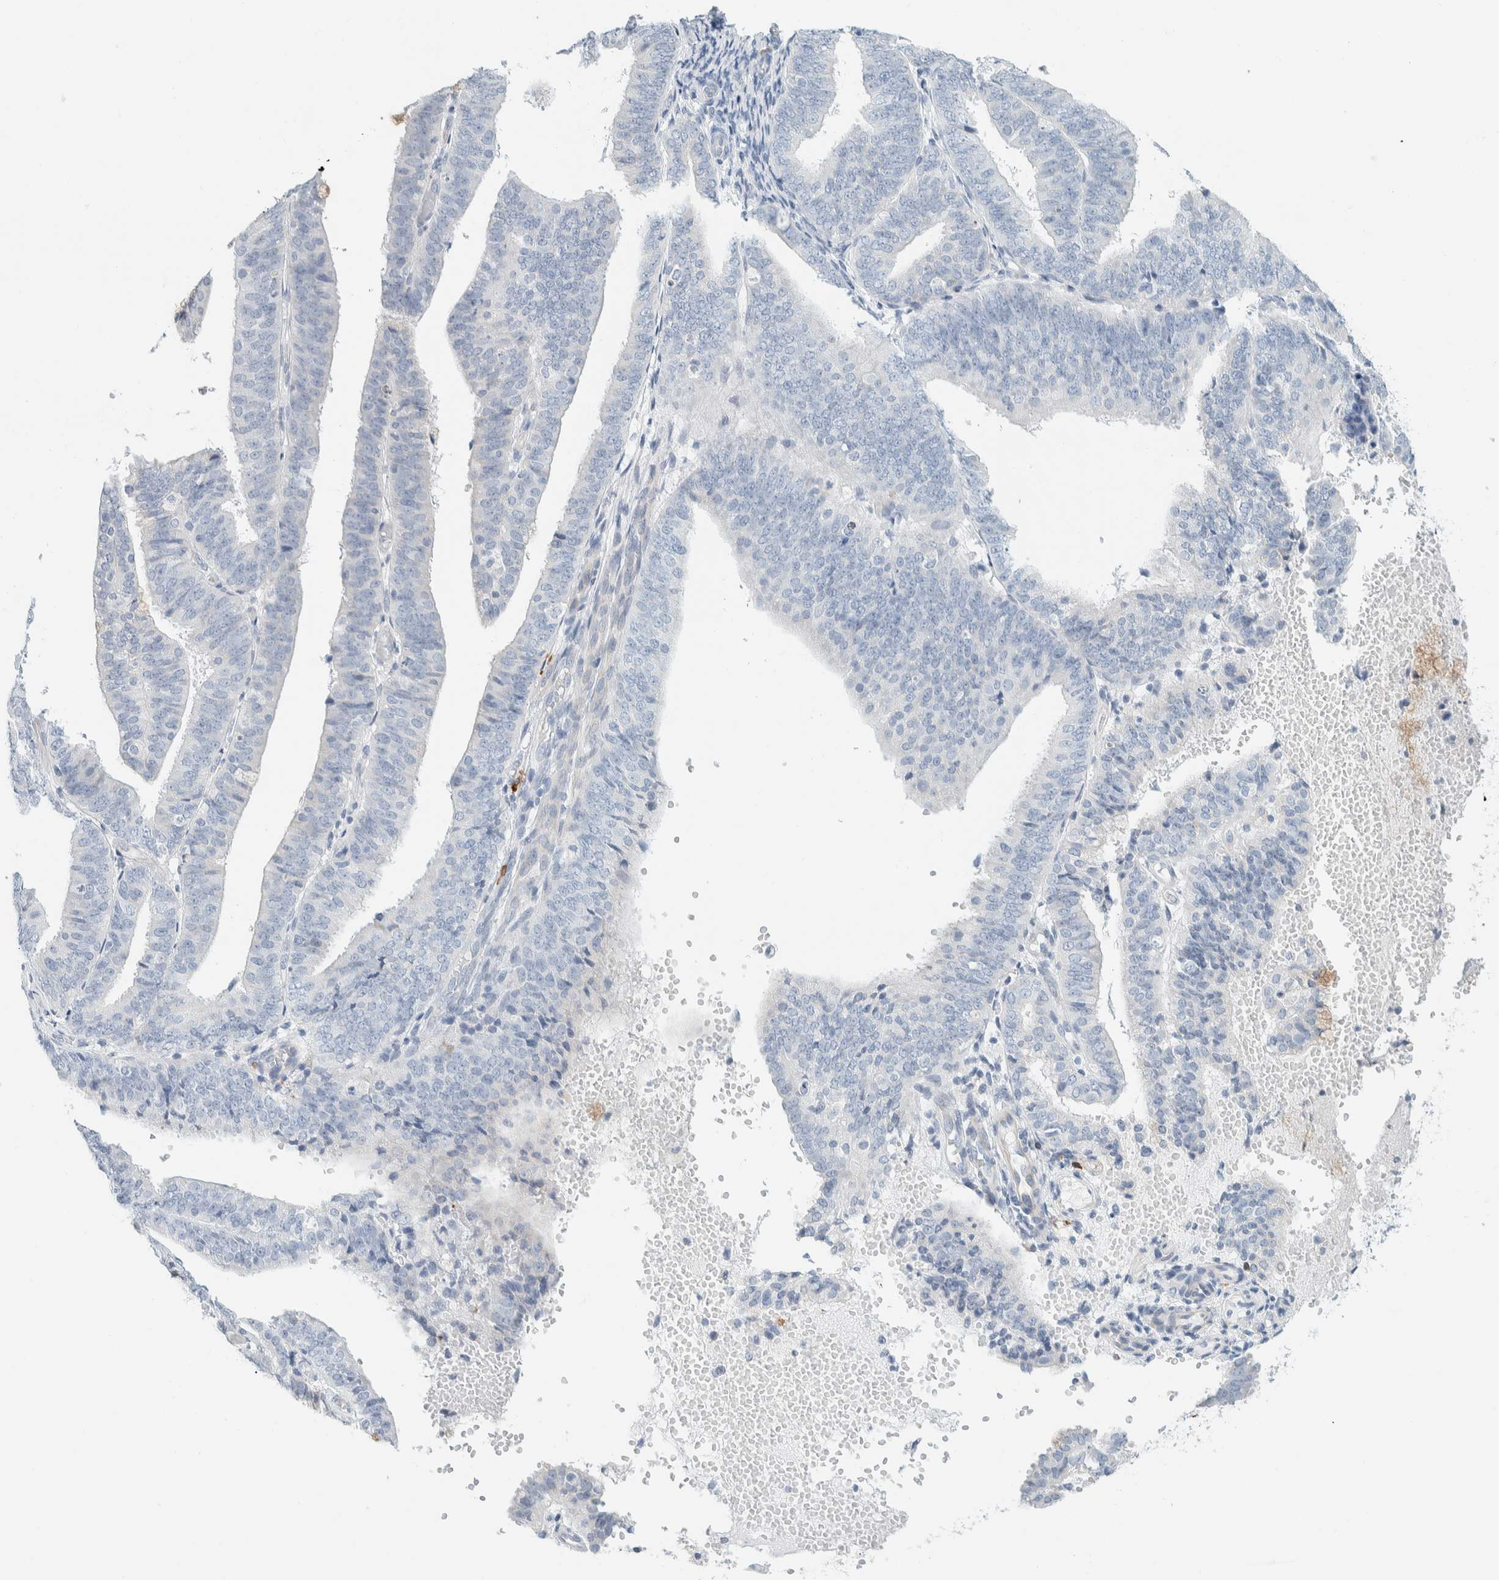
{"staining": {"intensity": "negative", "quantity": "none", "location": "none"}, "tissue": "endometrial cancer", "cell_type": "Tumor cells", "image_type": "cancer", "snomed": [{"axis": "morphology", "description": "Adenocarcinoma, NOS"}, {"axis": "topography", "description": "Endometrium"}], "caption": "Adenocarcinoma (endometrial) was stained to show a protein in brown. There is no significant expression in tumor cells. (DAB (3,3'-diaminobenzidine) IHC with hematoxylin counter stain).", "gene": "ARHGAP27", "patient": {"sex": "female", "age": 63}}